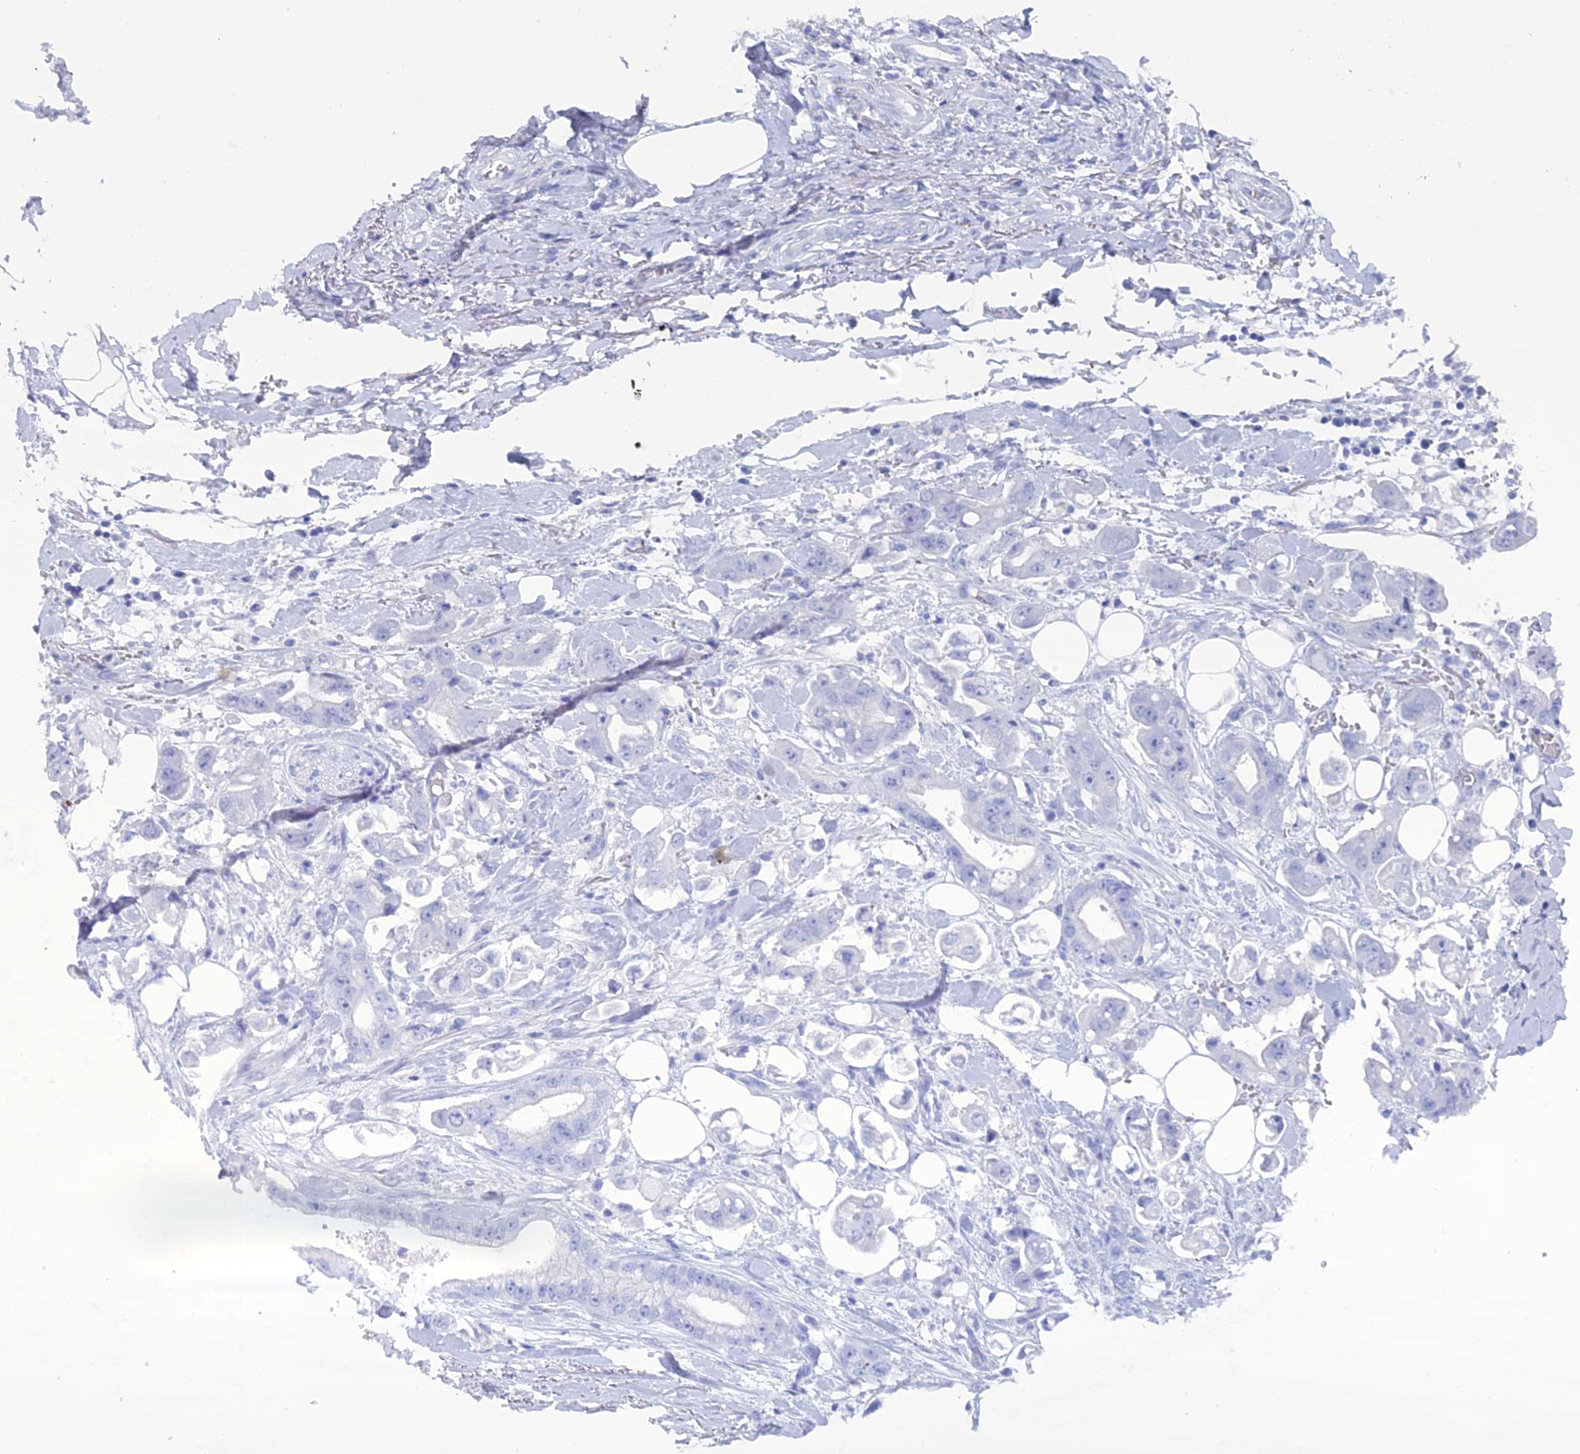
{"staining": {"intensity": "negative", "quantity": "none", "location": "none"}, "tissue": "stomach cancer", "cell_type": "Tumor cells", "image_type": "cancer", "snomed": [{"axis": "morphology", "description": "Adenocarcinoma, NOS"}, {"axis": "topography", "description": "Stomach"}], "caption": "This is an IHC photomicrograph of human stomach cancer (adenocarcinoma). There is no expression in tumor cells.", "gene": "ENPP3", "patient": {"sex": "male", "age": 62}}